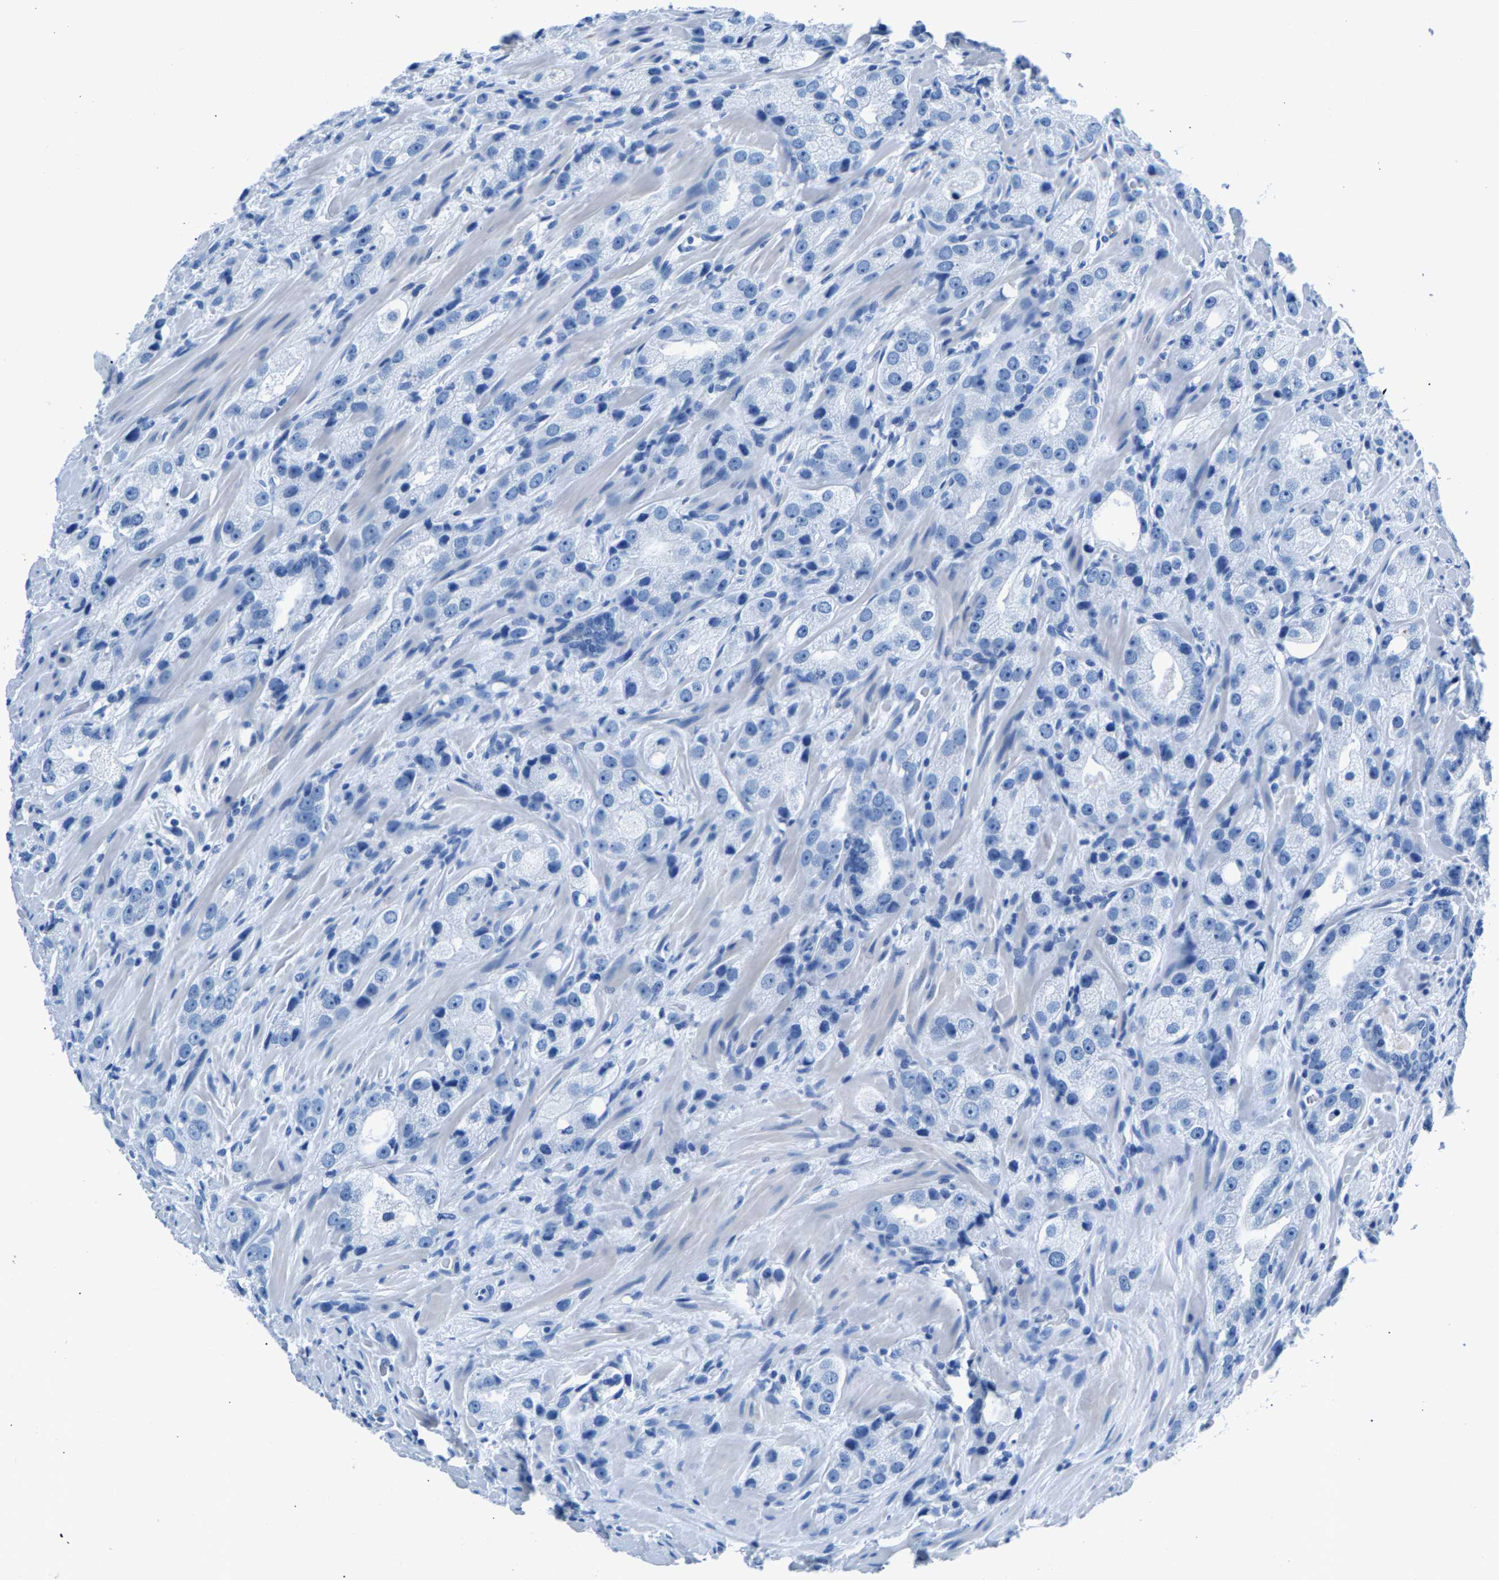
{"staining": {"intensity": "negative", "quantity": "none", "location": "none"}, "tissue": "prostate cancer", "cell_type": "Tumor cells", "image_type": "cancer", "snomed": [{"axis": "morphology", "description": "Adenocarcinoma, High grade"}, {"axis": "topography", "description": "Prostate"}], "caption": "Image shows no protein positivity in tumor cells of adenocarcinoma (high-grade) (prostate) tissue. Brightfield microscopy of immunohistochemistry (IHC) stained with DAB (brown) and hematoxylin (blue), captured at high magnification.", "gene": "CPS1", "patient": {"sex": "male", "age": 63}}